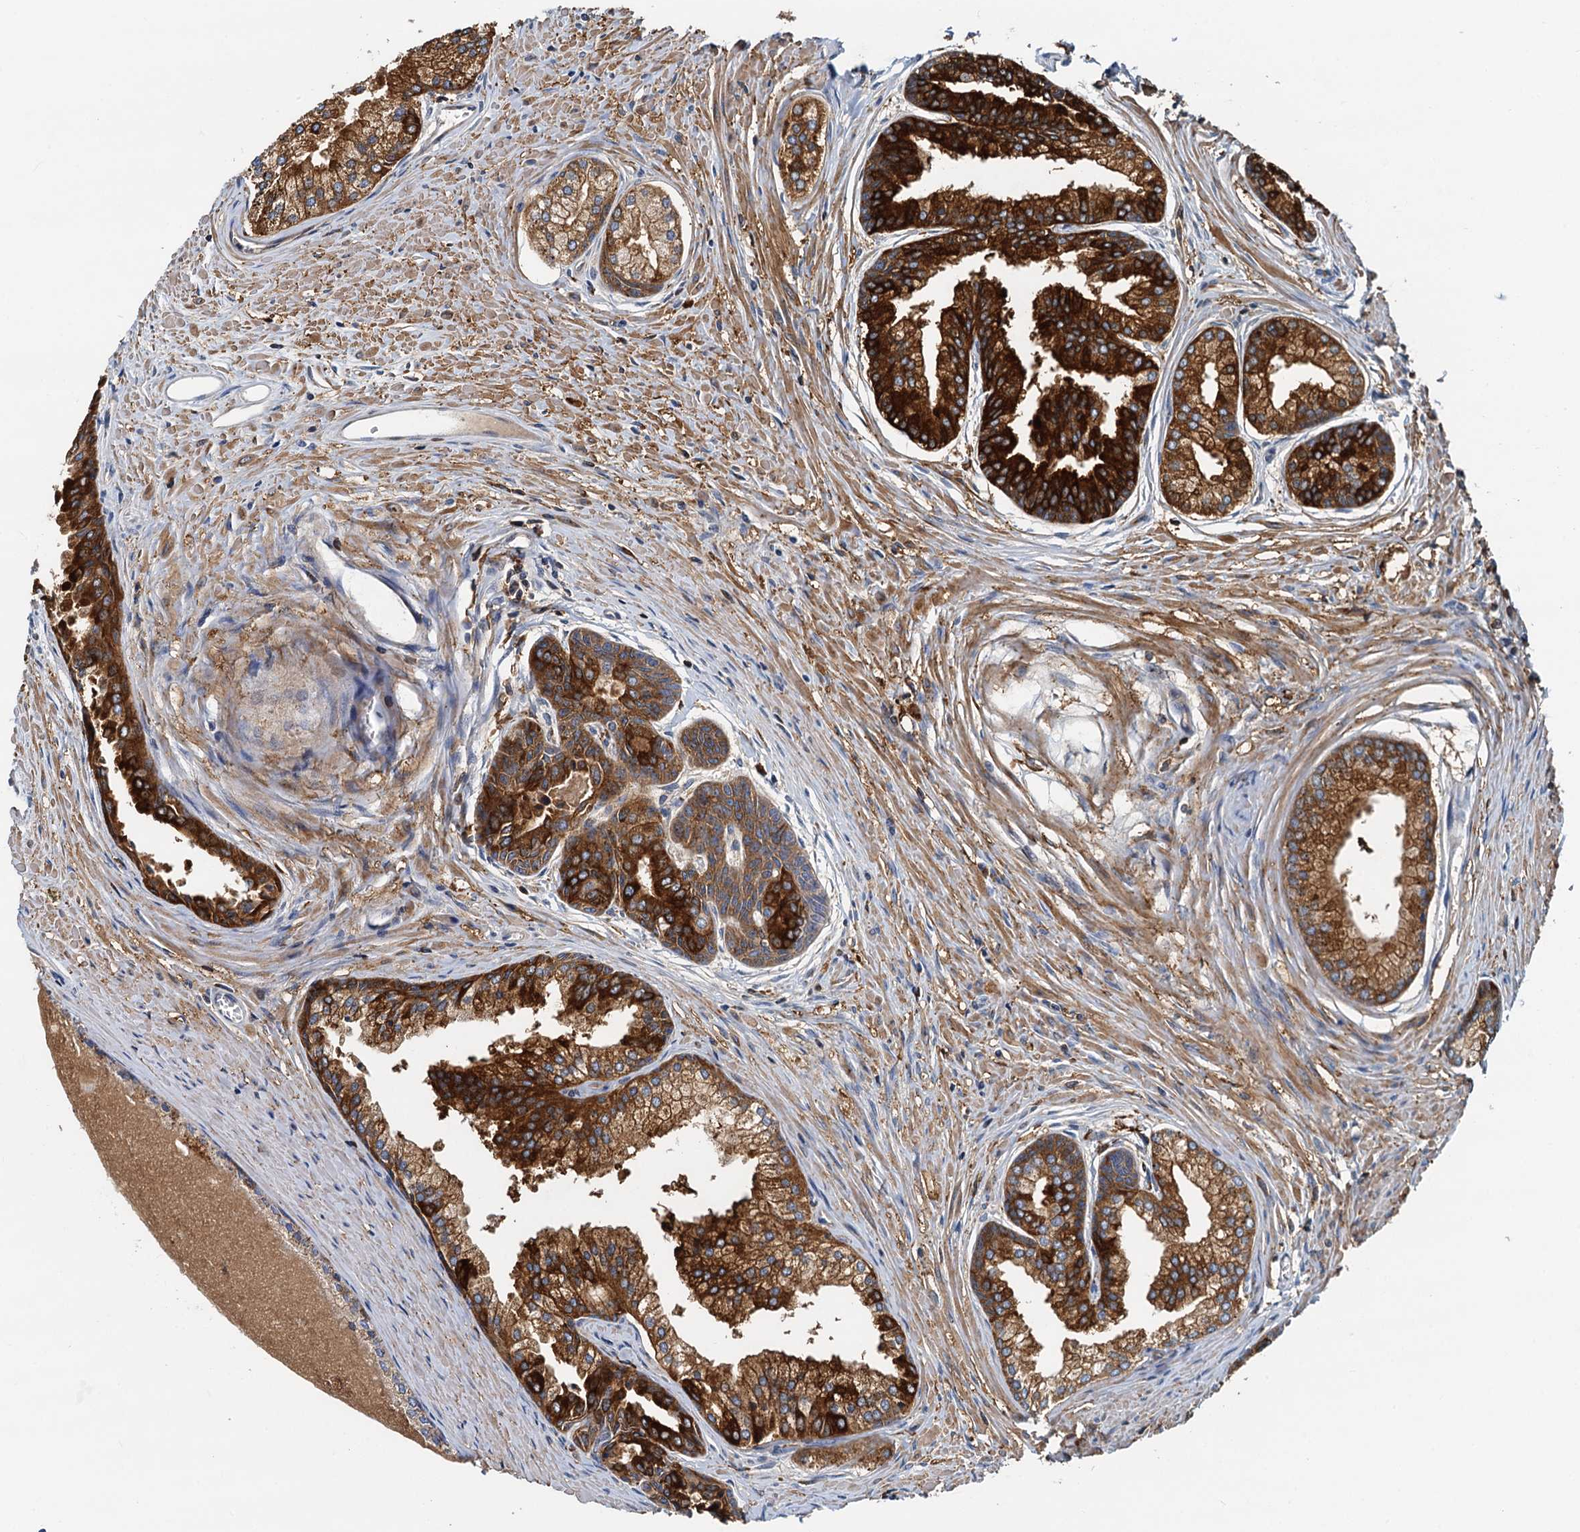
{"staining": {"intensity": "strong", "quantity": ">75%", "location": "cytoplasmic/membranous"}, "tissue": "prostate cancer", "cell_type": "Tumor cells", "image_type": "cancer", "snomed": [{"axis": "morphology", "description": "Adenocarcinoma, High grade"}, {"axis": "topography", "description": "Prostate"}], "caption": "Immunohistochemical staining of prostate cancer shows high levels of strong cytoplasmic/membranous positivity in about >75% of tumor cells. (DAB (3,3'-diaminobenzidine) IHC, brown staining for protein, blue staining for nuclei).", "gene": "LNX2", "patient": {"sex": "male", "age": 68}}